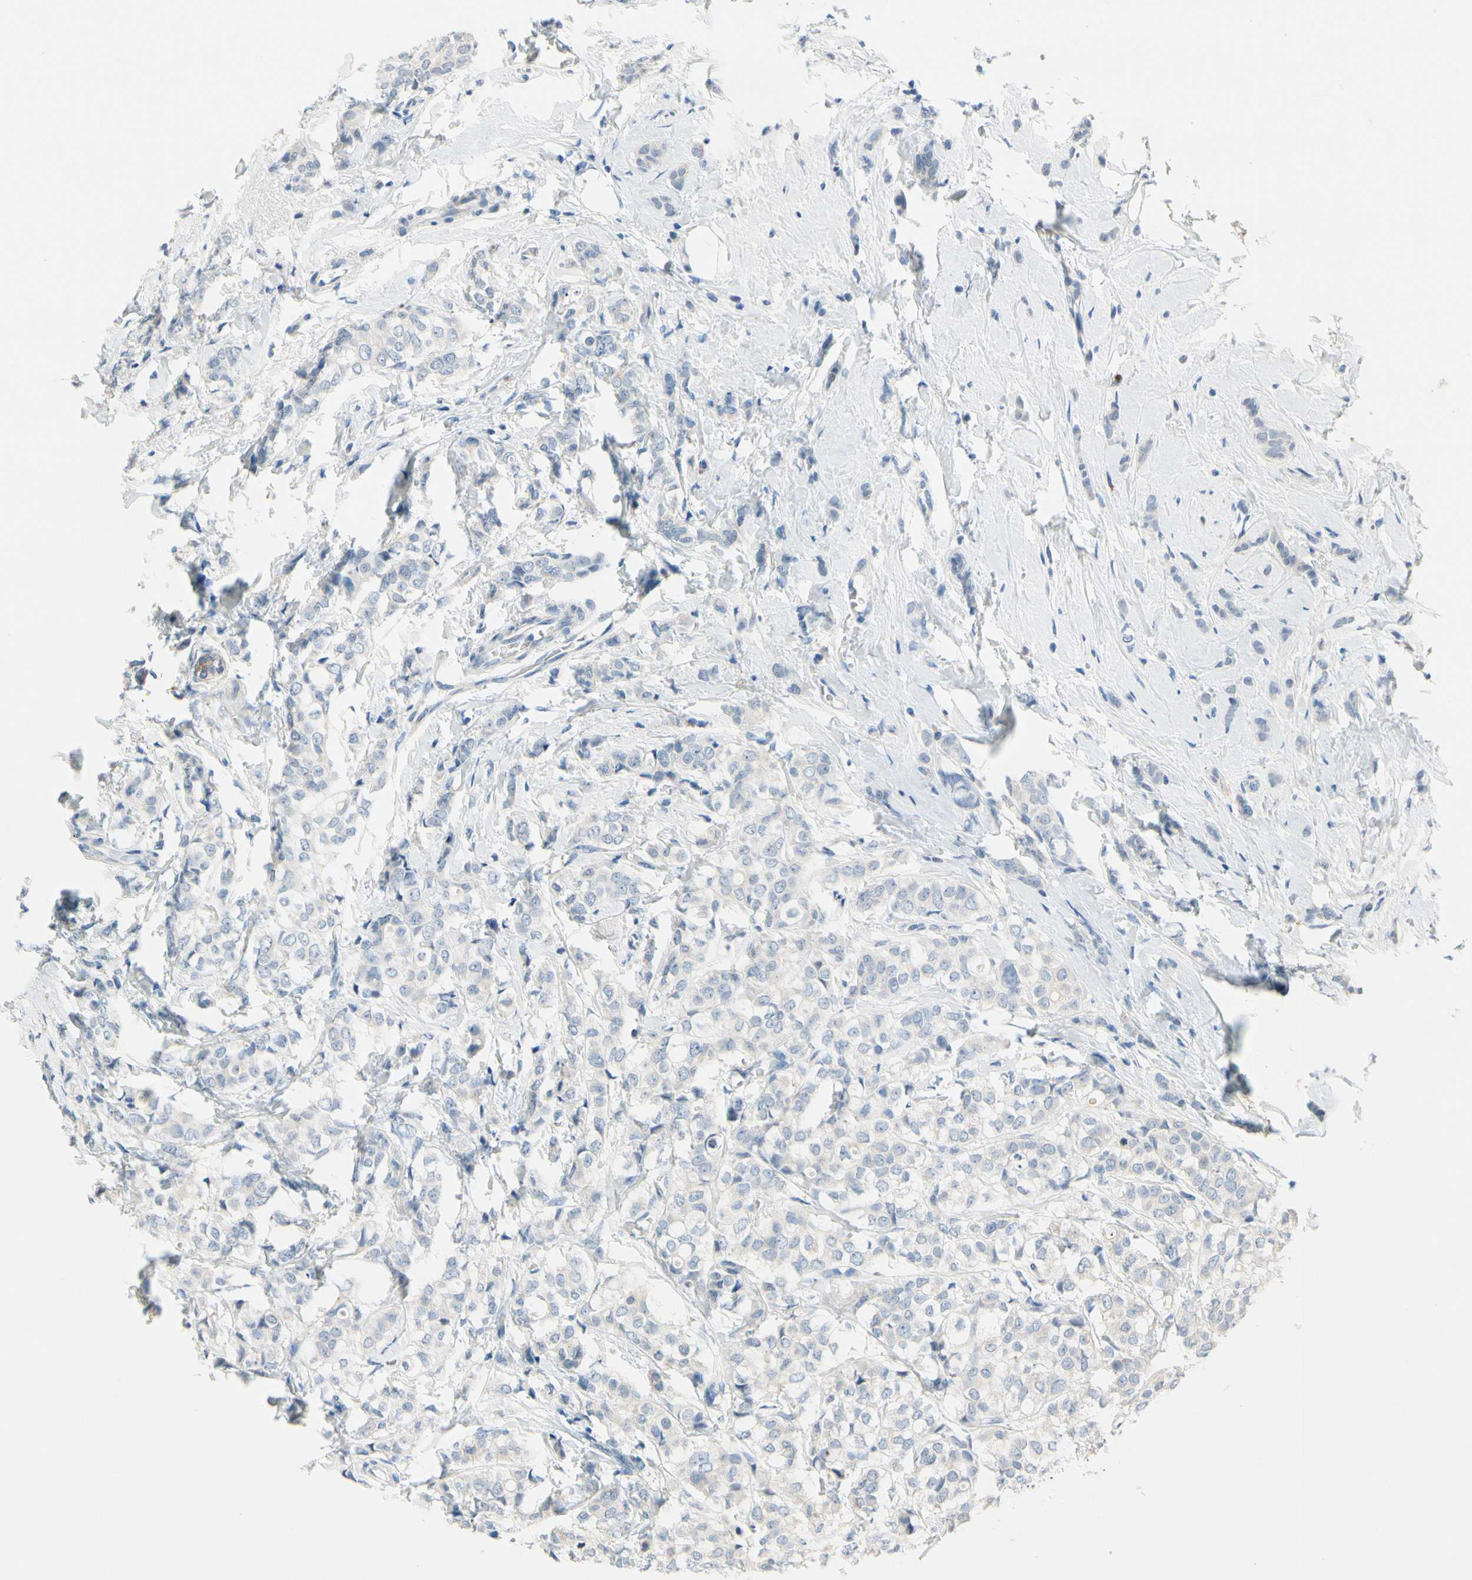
{"staining": {"intensity": "negative", "quantity": "none", "location": "none"}, "tissue": "breast cancer", "cell_type": "Tumor cells", "image_type": "cancer", "snomed": [{"axis": "morphology", "description": "Lobular carcinoma"}, {"axis": "topography", "description": "Breast"}], "caption": "Human breast cancer stained for a protein using immunohistochemistry (IHC) displays no staining in tumor cells.", "gene": "SLC27A6", "patient": {"sex": "female", "age": 60}}